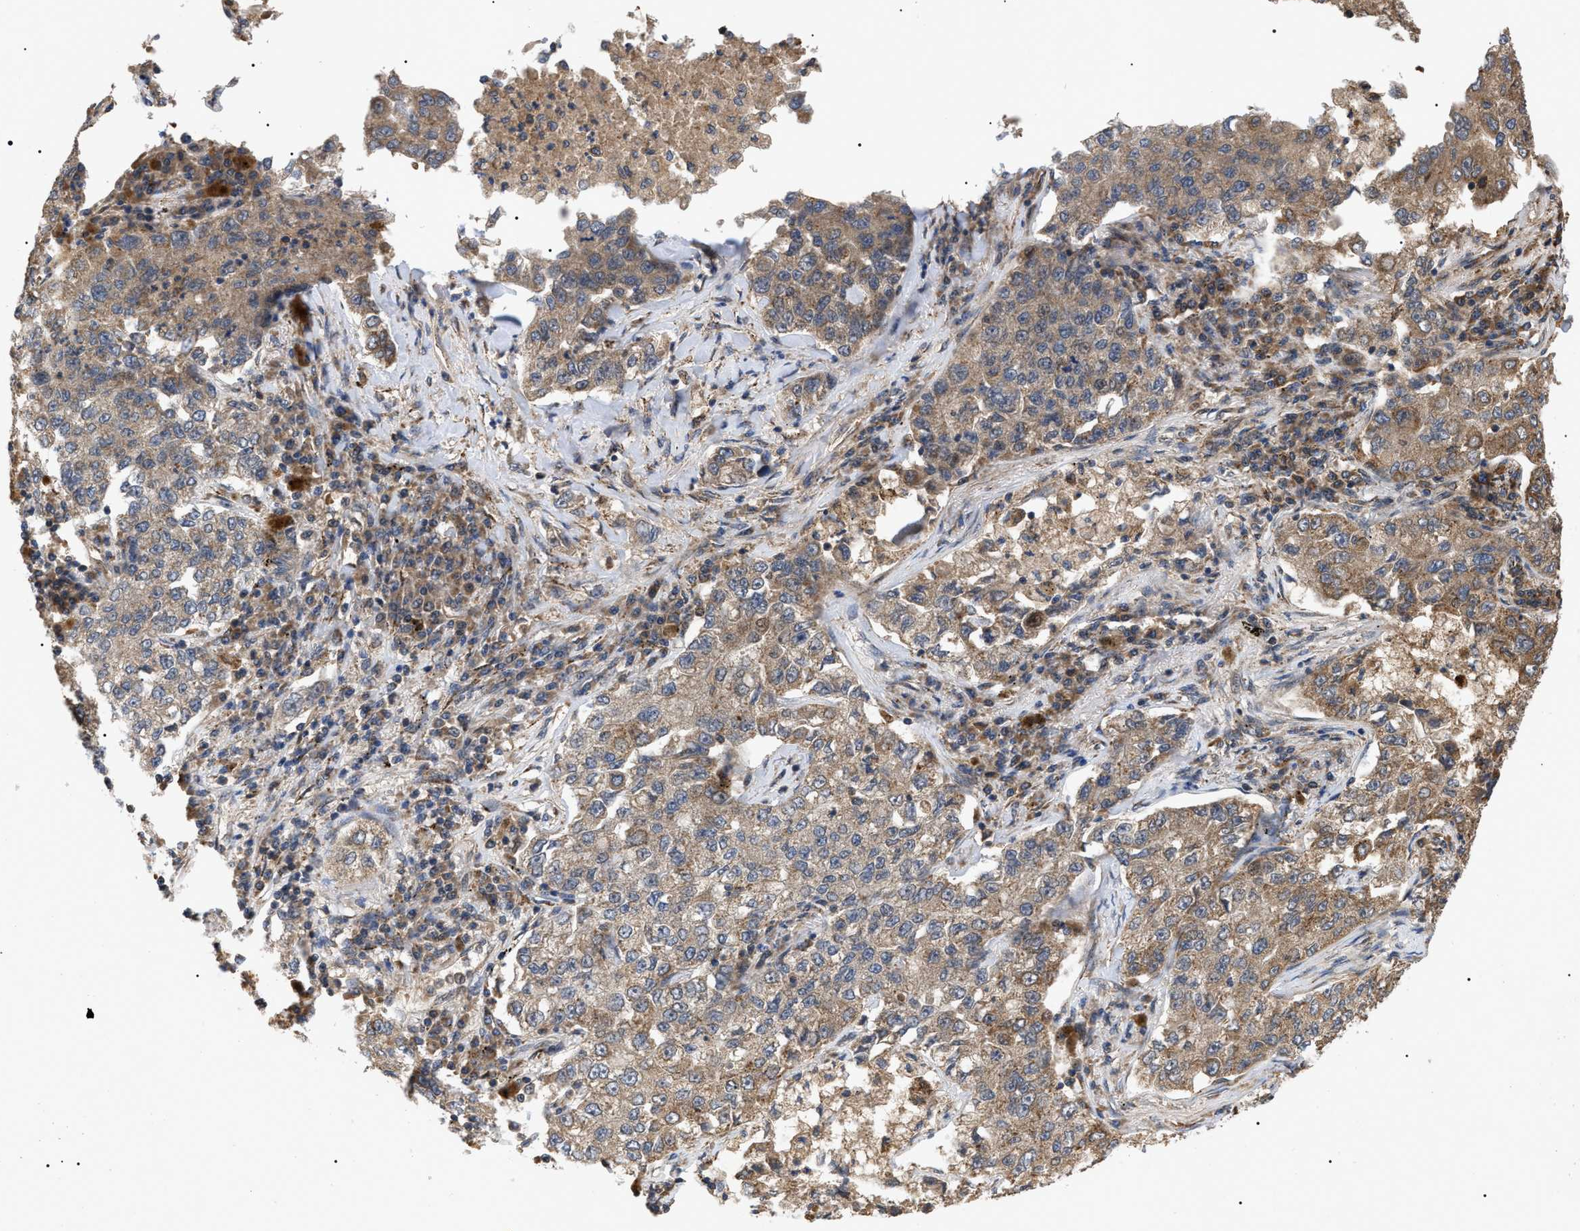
{"staining": {"intensity": "weak", "quantity": ">75%", "location": "cytoplasmic/membranous"}, "tissue": "lung cancer", "cell_type": "Tumor cells", "image_type": "cancer", "snomed": [{"axis": "morphology", "description": "Adenocarcinoma, NOS"}, {"axis": "topography", "description": "Lung"}], "caption": "Immunohistochemistry photomicrograph of adenocarcinoma (lung) stained for a protein (brown), which demonstrates low levels of weak cytoplasmic/membranous positivity in approximately >75% of tumor cells.", "gene": "ASTL", "patient": {"sex": "male", "age": 49}}